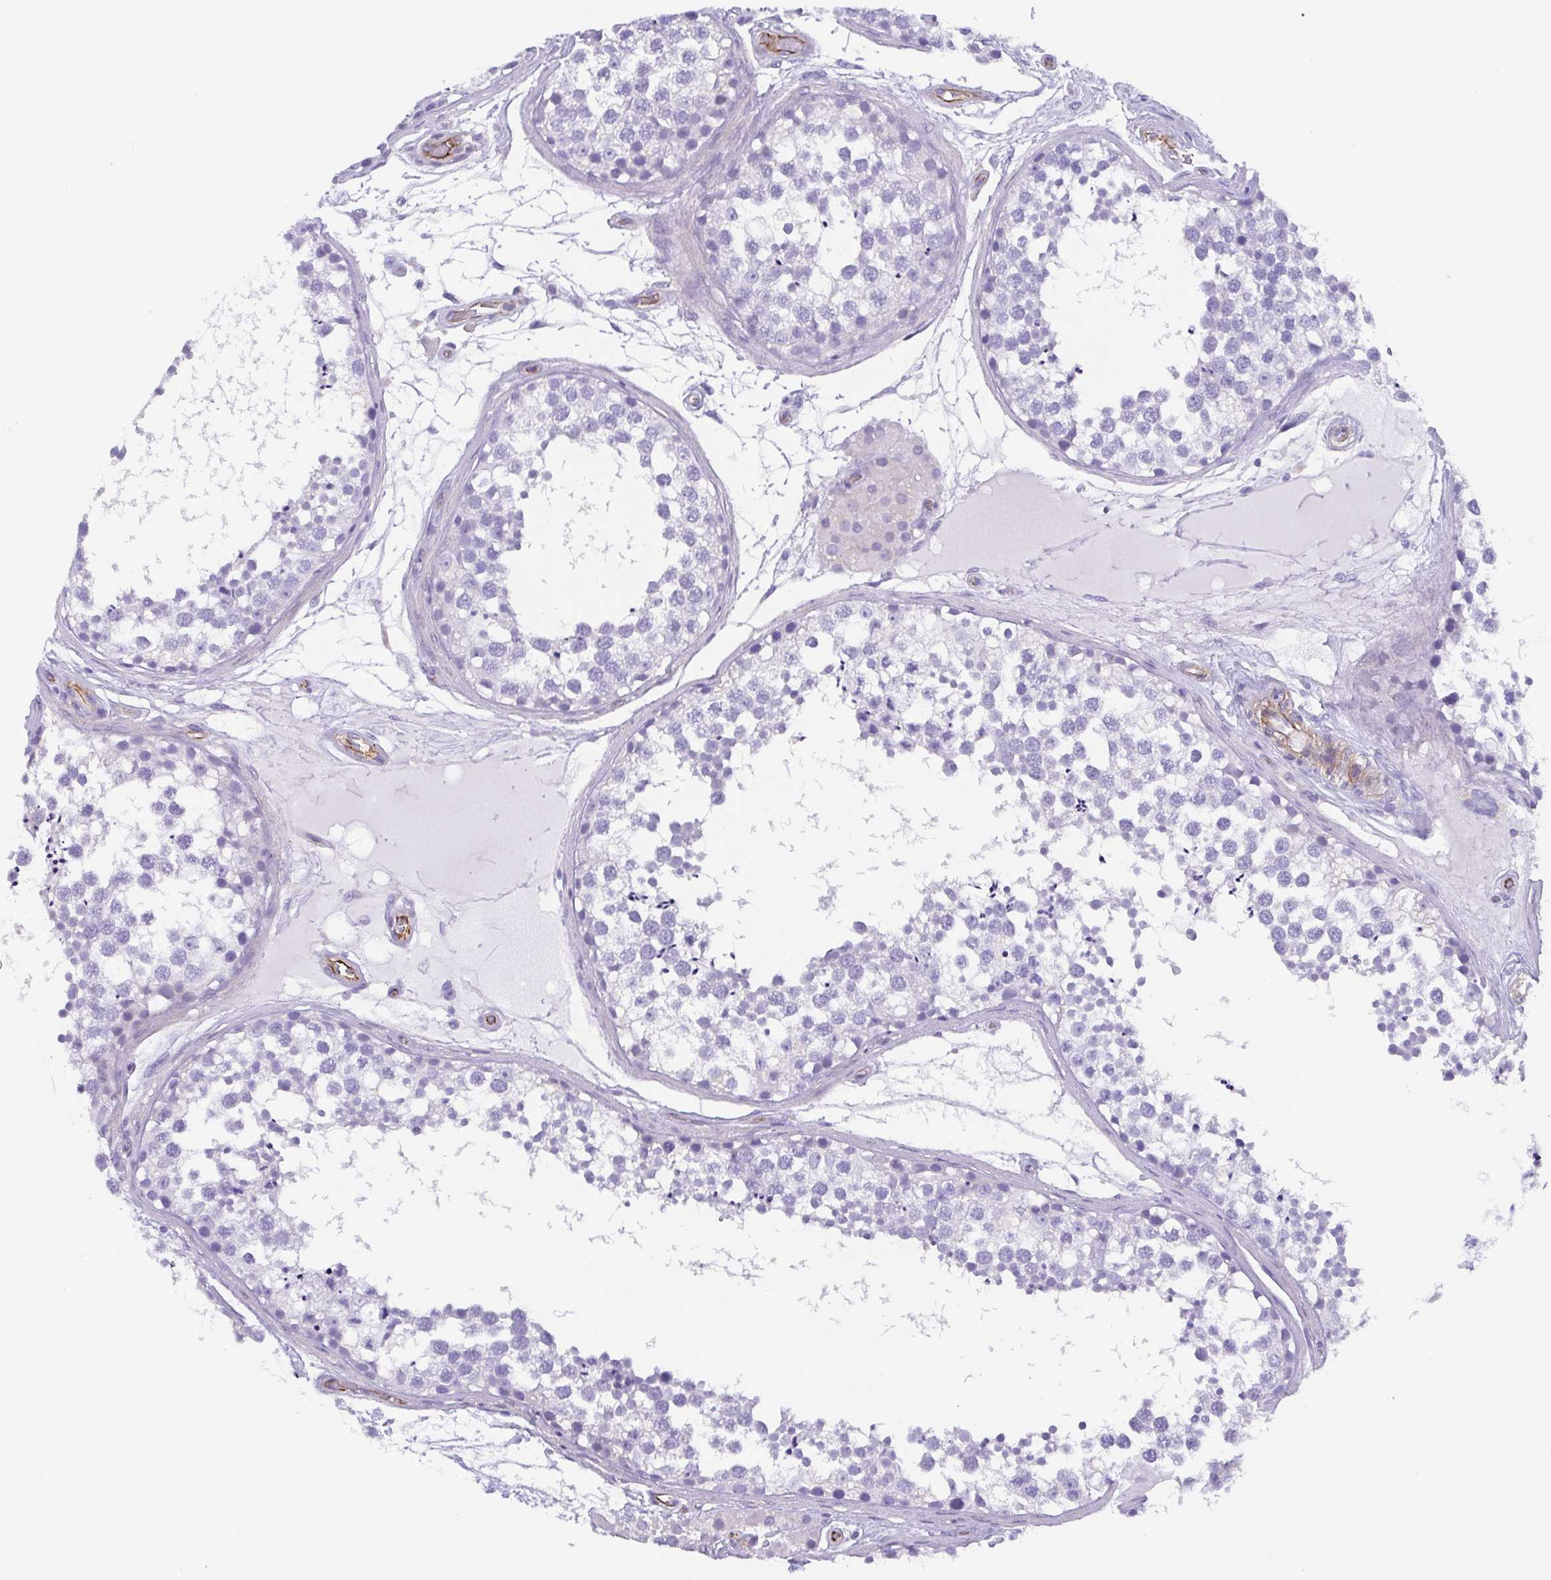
{"staining": {"intensity": "negative", "quantity": "none", "location": "none"}, "tissue": "testis", "cell_type": "Cells in seminiferous ducts", "image_type": "normal", "snomed": [{"axis": "morphology", "description": "Normal tissue, NOS"}, {"axis": "morphology", "description": "Seminoma, NOS"}, {"axis": "topography", "description": "Testis"}], "caption": "This is an immunohistochemistry image of benign human testis. There is no expression in cells in seminiferous ducts.", "gene": "TRAM2", "patient": {"sex": "male", "age": 65}}